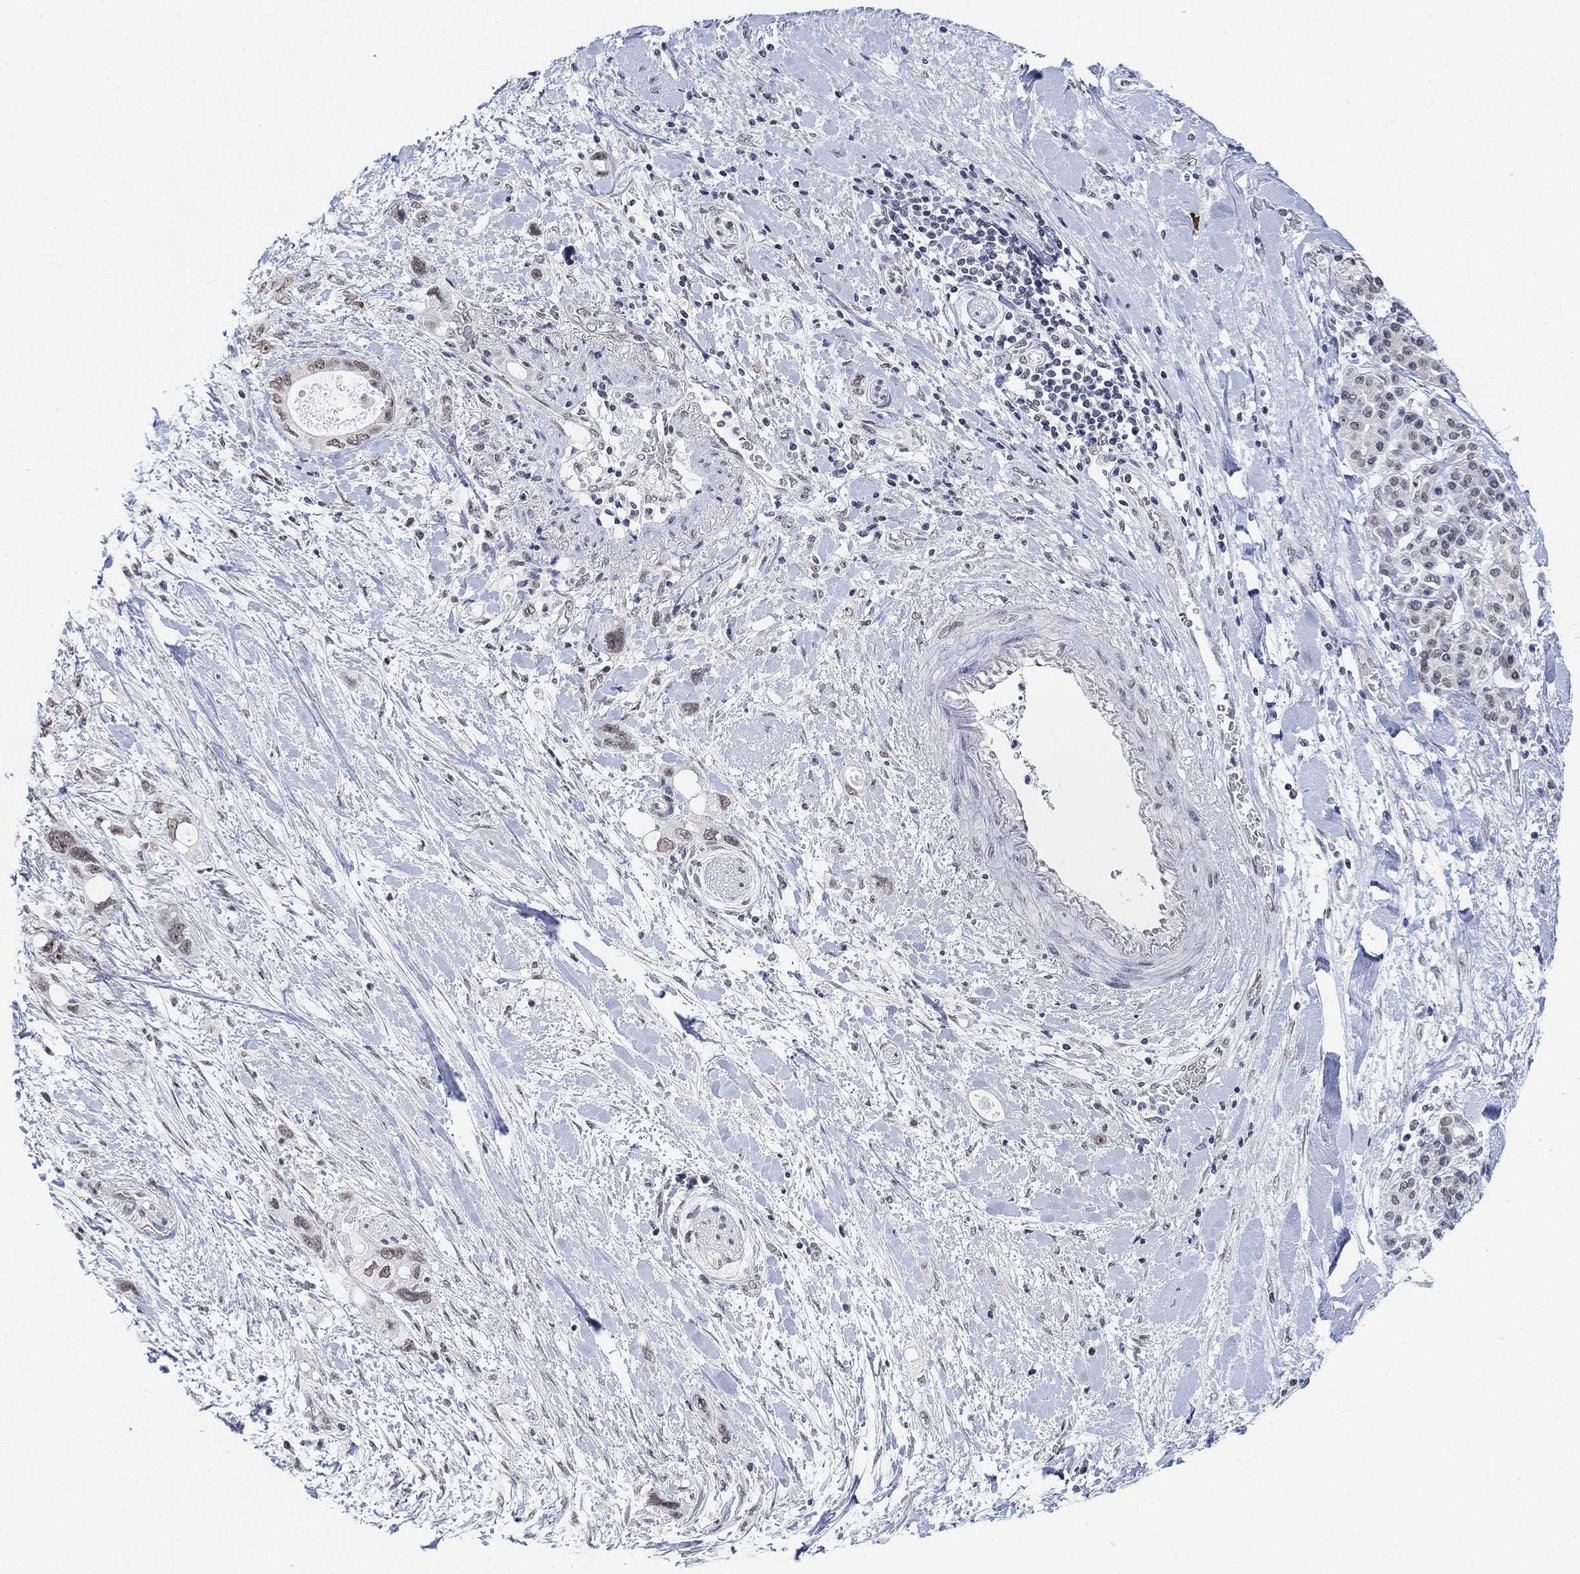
{"staining": {"intensity": "weak", "quantity": "25%-75%", "location": "nuclear"}, "tissue": "pancreatic cancer", "cell_type": "Tumor cells", "image_type": "cancer", "snomed": [{"axis": "morphology", "description": "Adenocarcinoma, NOS"}, {"axis": "topography", "description": "Pancreas"}], "caption": "The histopathology image exhibits immunohistochemical staining of pancreatic adenocarcinoma. There is weak nuclear positivity is seen in approximately 25%-75% of tumor cells.", "gene": "PURG", "patient": {"sex": "female", "age": 56}}